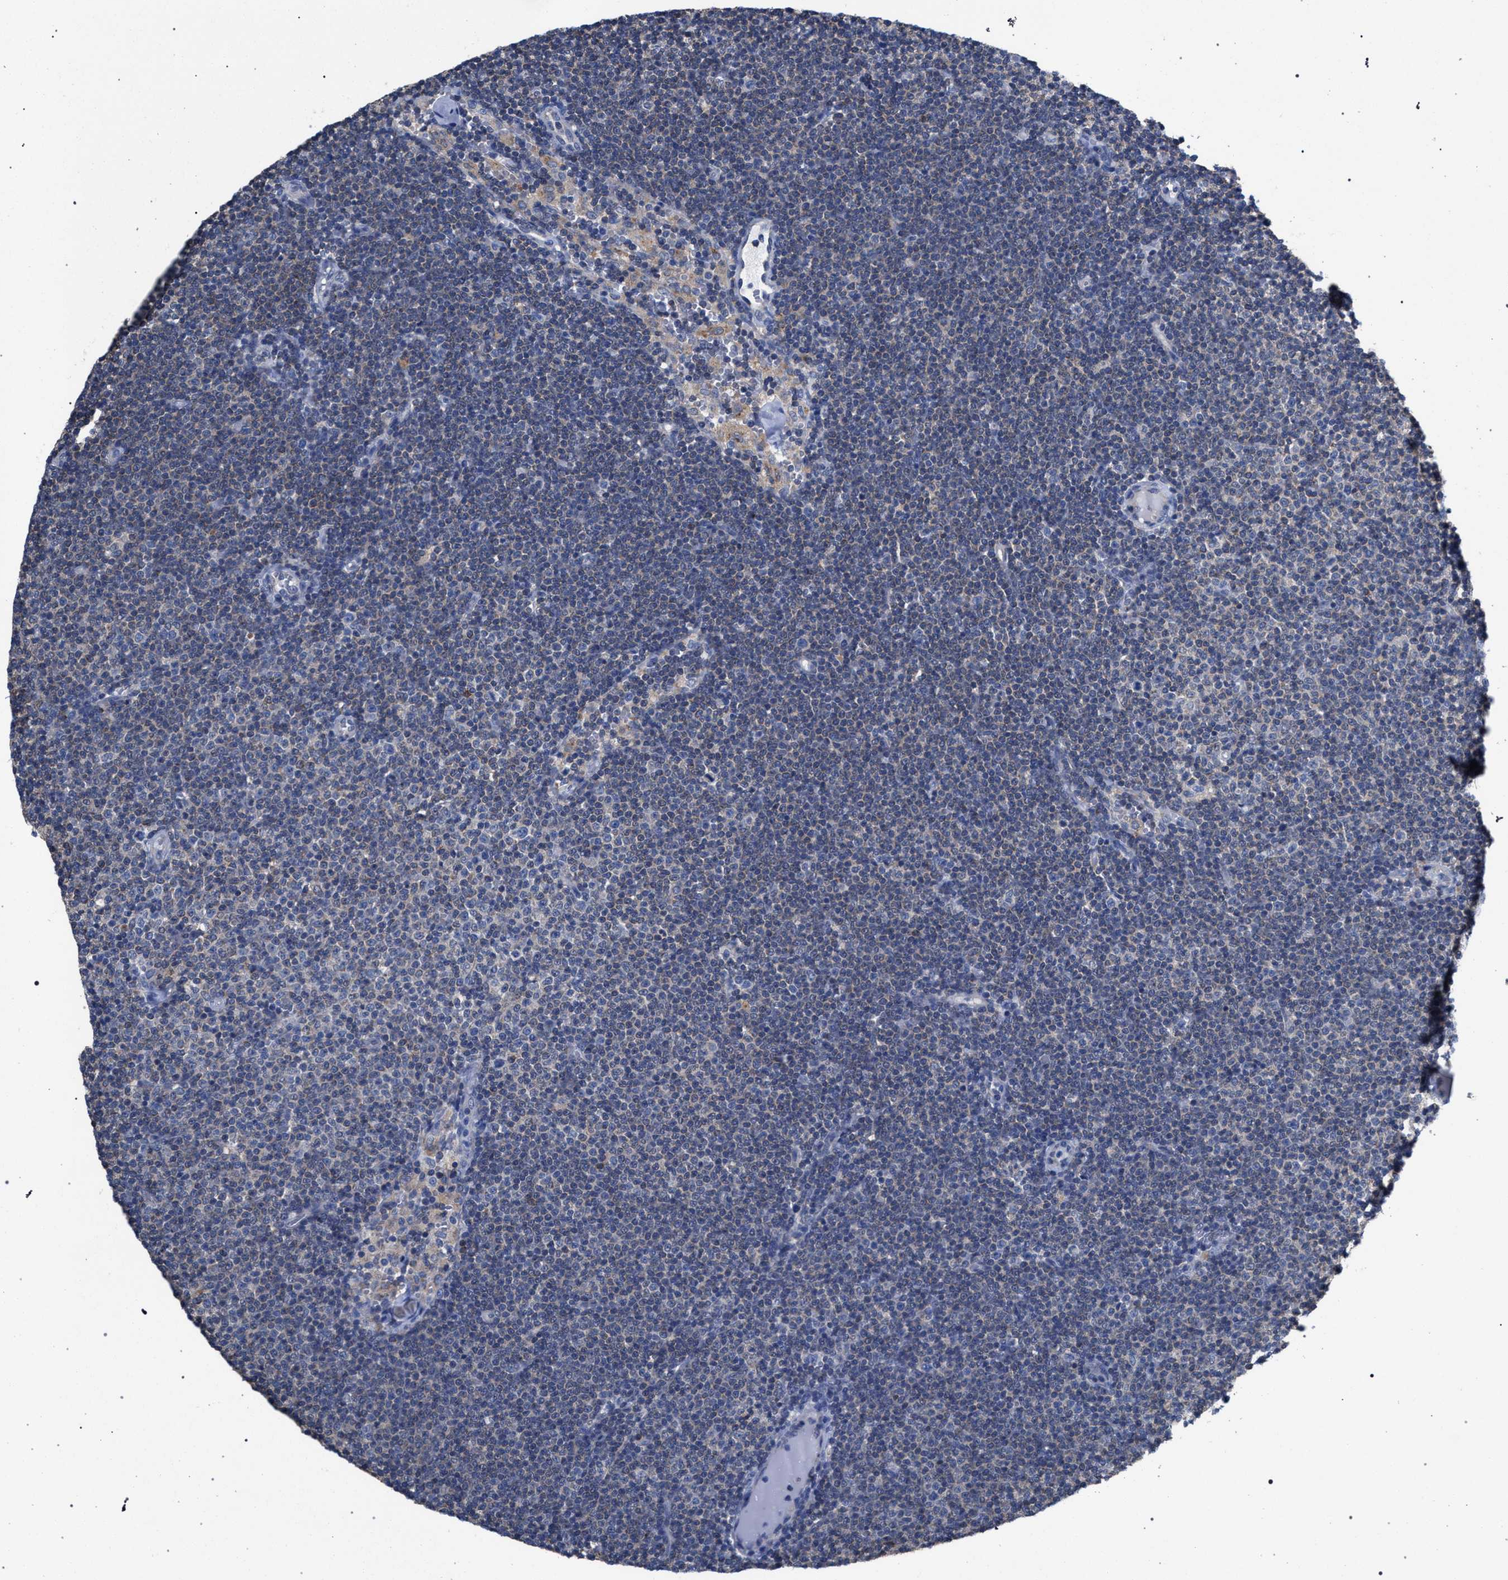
{"staining": {"intensity": "negative", "quantity": "none", "location": "none"}, "tissue": "lymphoma", "cell_type": "Tumor cells", "image_type": "cancer", "snomed": [{"axis": "morphology", "description": "Malignant lymphoma, non-Hodgkin's type, Low grade"}, {"axis": "topography", "description": "Lymph node"}], "caption": "Tumor cells show no significant positivity in lymphoma.", "gene": "CRYZ", "patient": {"sex": "female", "age": 53}}